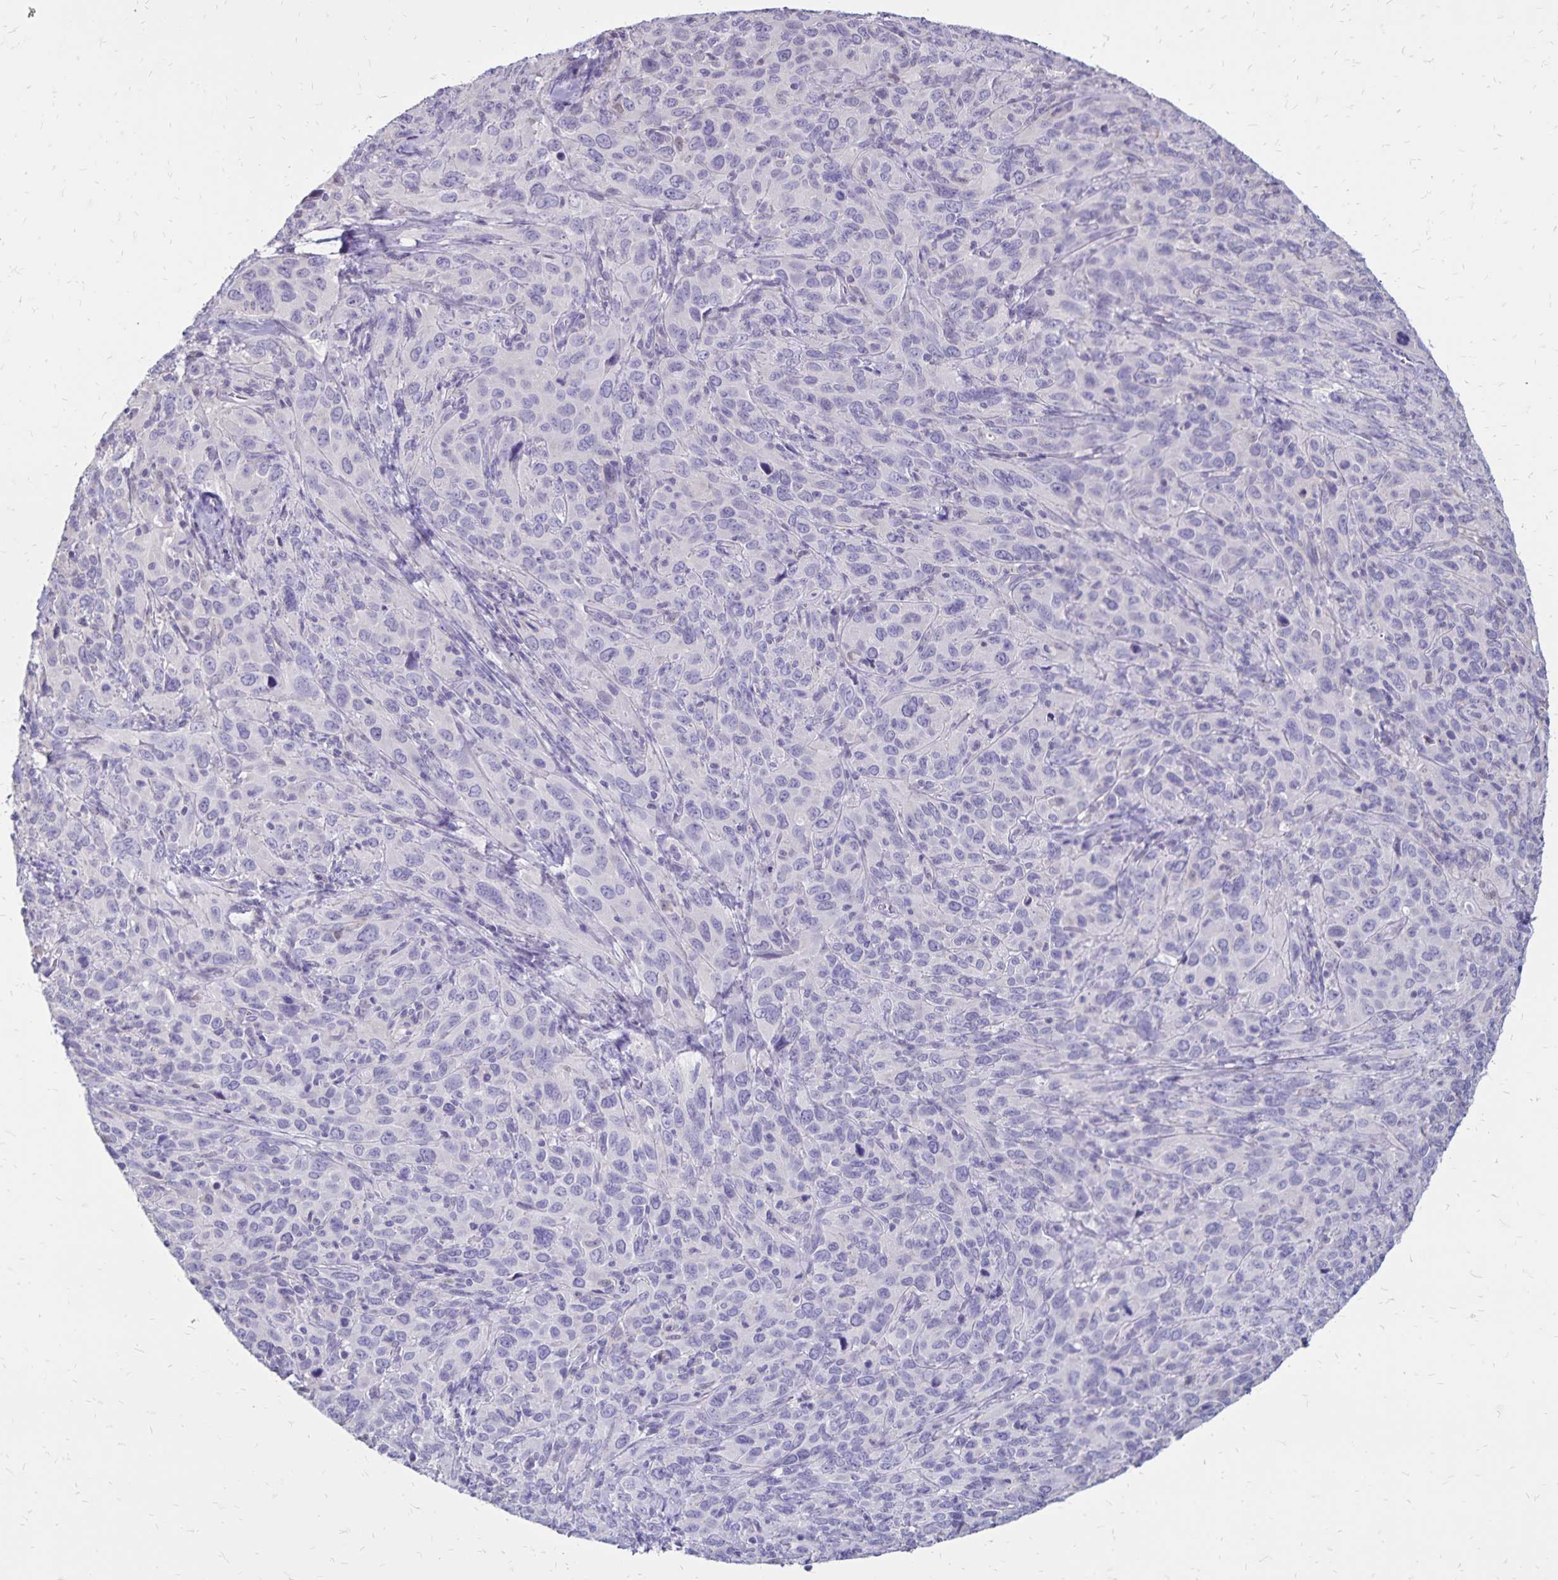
{"staining": {"intensity": "negative", "quantity": "none", "location": "none"}, "tissue": "cervical cancer", "cell_type": "Tumor cells", "image_type": "cancer", "snomed": [{"axis": "morphology", "description": "Normal tissue, NOS"}, {"axis": "morphology", "description": "Squamous cell carcinoma, NOS"}, {"axis": "topography", "description": "Cervix"}], "caption": "Immunohistochemical staining of human cervical cancer exhibits no significant positivity in tumor cells.", "gene": "SH3GL3", "patient": {"sex": "female", "age": 51}}